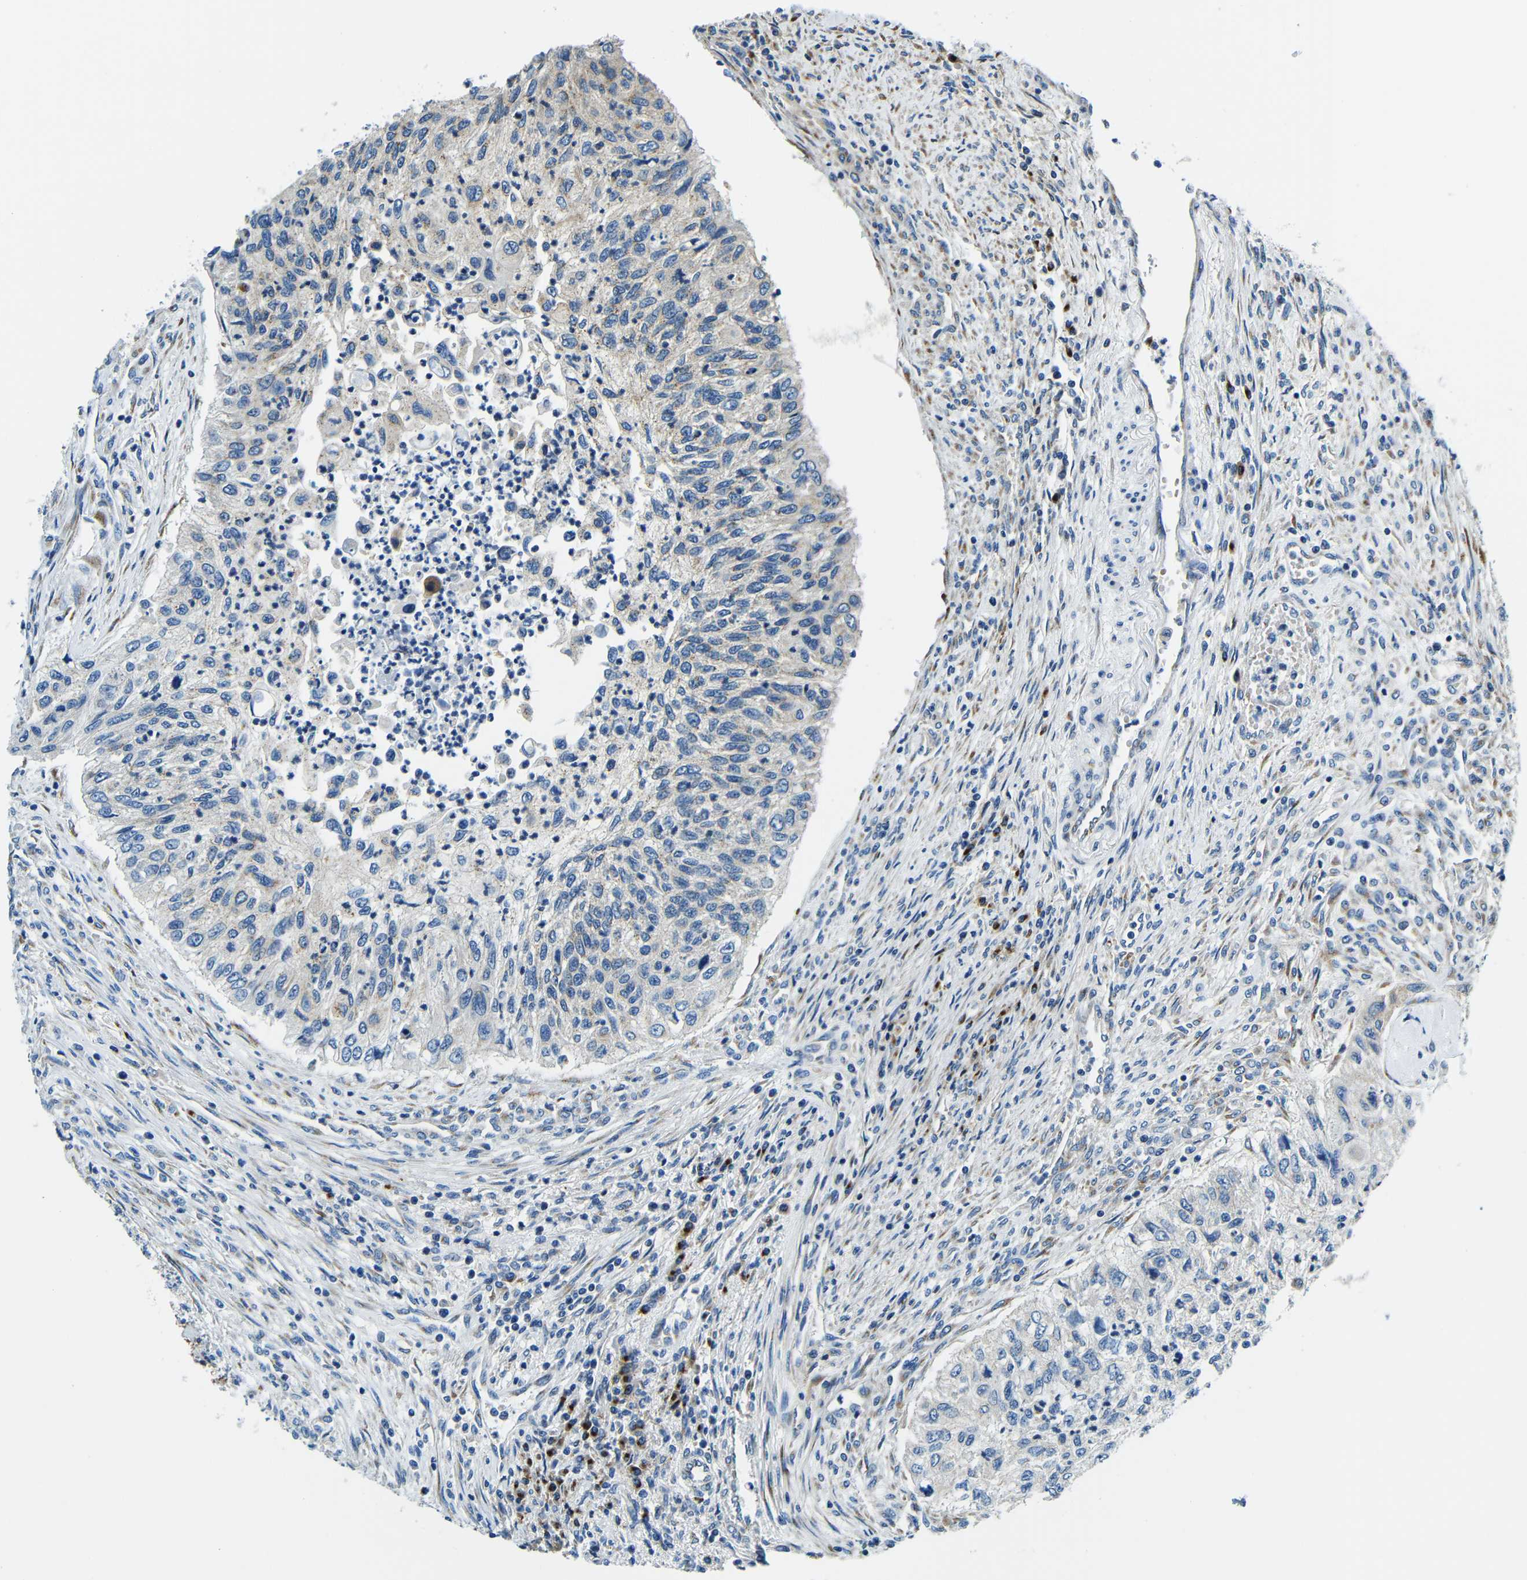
{"staining": {"intensity": "weak", "quantity": "<25%", "location": "cytoplasmic/membranous"}, "tissue": "urothelial cancer", "cell_type": "Tumor cells", "image_type": "cancer", "snomed": [{"axis": "morphology", "description": "Urothelial carcinoma, High grade"}, {"axis": "topography", "description": "Urinary bladder"}], "caption": "A histopathology image of urothelial cancer stained for a protein demonstrates no brown staining in tumor cells. Brightfield microscopy of IHC stained with DAB (brown) and hematoxylin (blue), captured at high magnification.", "gene": "USO1", "patient": {"sex": "female", "age": 60}}